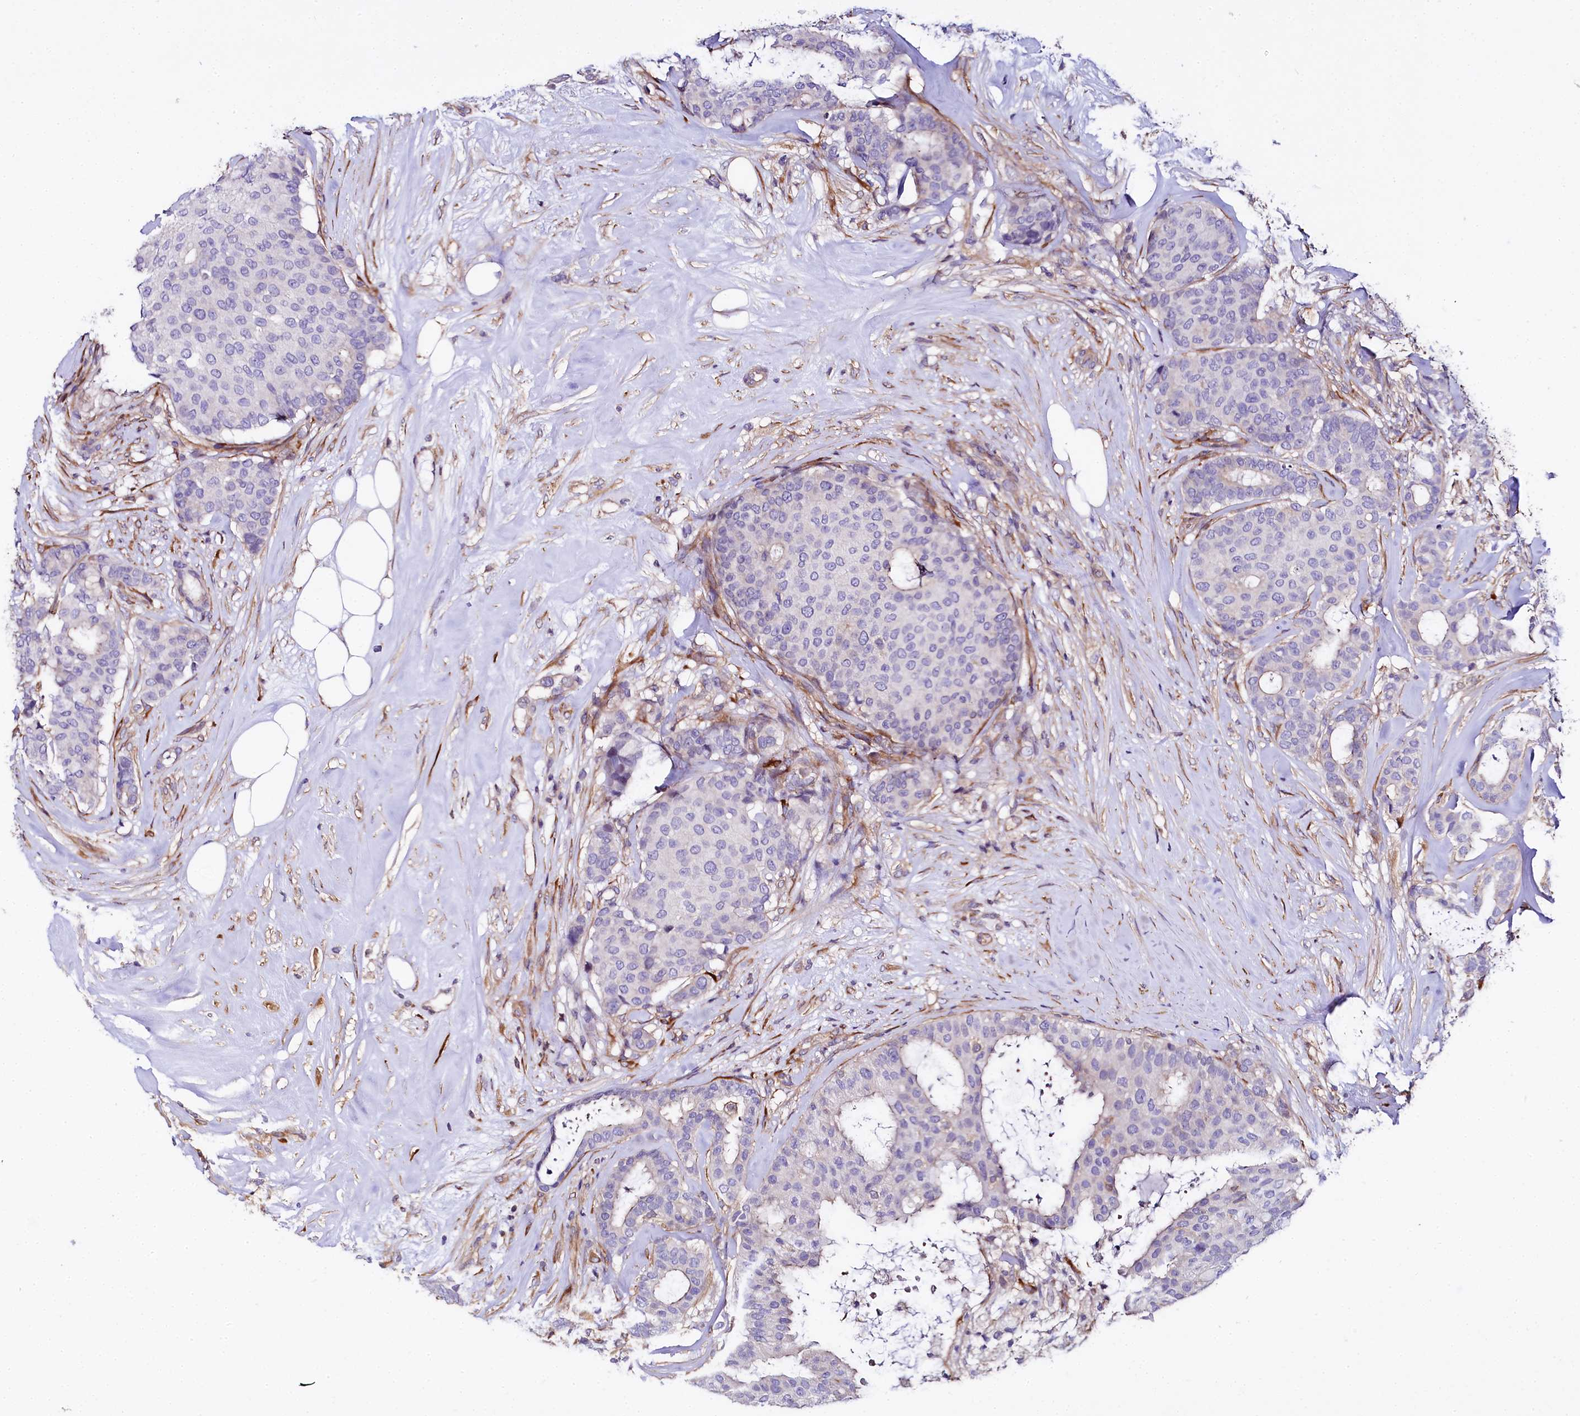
{"staining": {"intensity": "negative", "quantity": "none", "location": "none"}, "tissue": "breast cancer", "cell_type": "Tumor cells", "image_type": "cancer", "snomed": [{"axis": "morphology", "description": "Duct carcinoma"}, {"axis": "topography", "description": "Breast"}], "caption": "High magnification brightfield microscopy of breast invasive ductal carcinoma stained with DAB (brown) and counterstained with hematoxylin (blue): tumor cells show no significant positivity. (DAB immunohistochemistry (IHC) with hematoxylin counter stain).", "gene": "FCHSD2", "patient": {"sex": "female", "age": 75}}